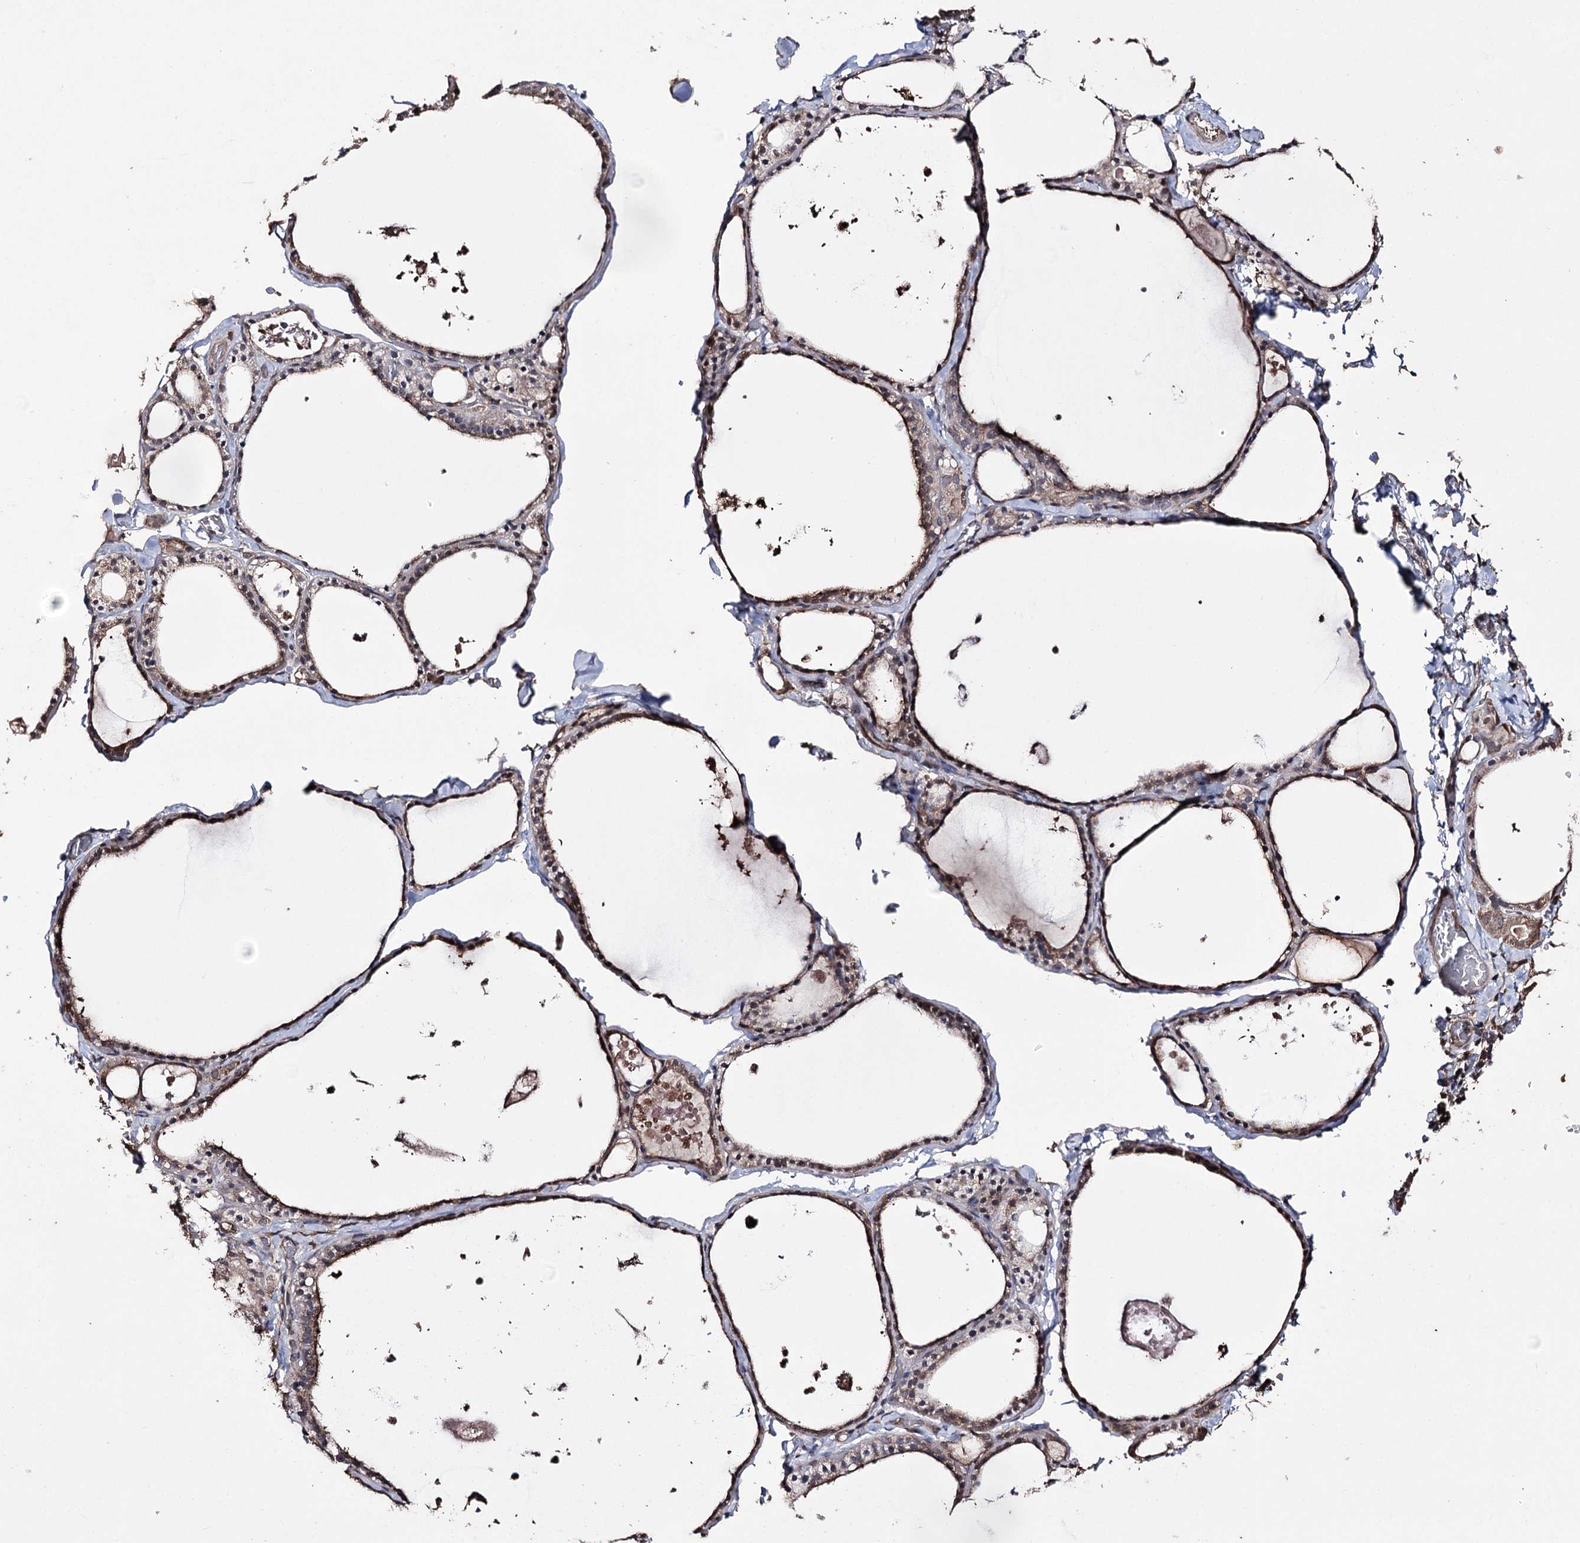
{"staining": {"intensity": "moderate", "quantity": "25%-75%", "location": "cytoplasmic/membranous"}, "tissue": "thyroid gland", "cell_type": "Glandular cells", "image_type": "normal", "snomed": [{"axis": "morphology", "description": "Normal tissue, NOS"}, {"axis": "topography", "description": "Thyroid gland"}], "caption": "Normal thyroid gland demonstrates moderate cytoplasmic/membranous staining in about 25%-75% of glandular cells.", "gene": "ZNF662", "patient": {"sex": "male", "age": 56}}